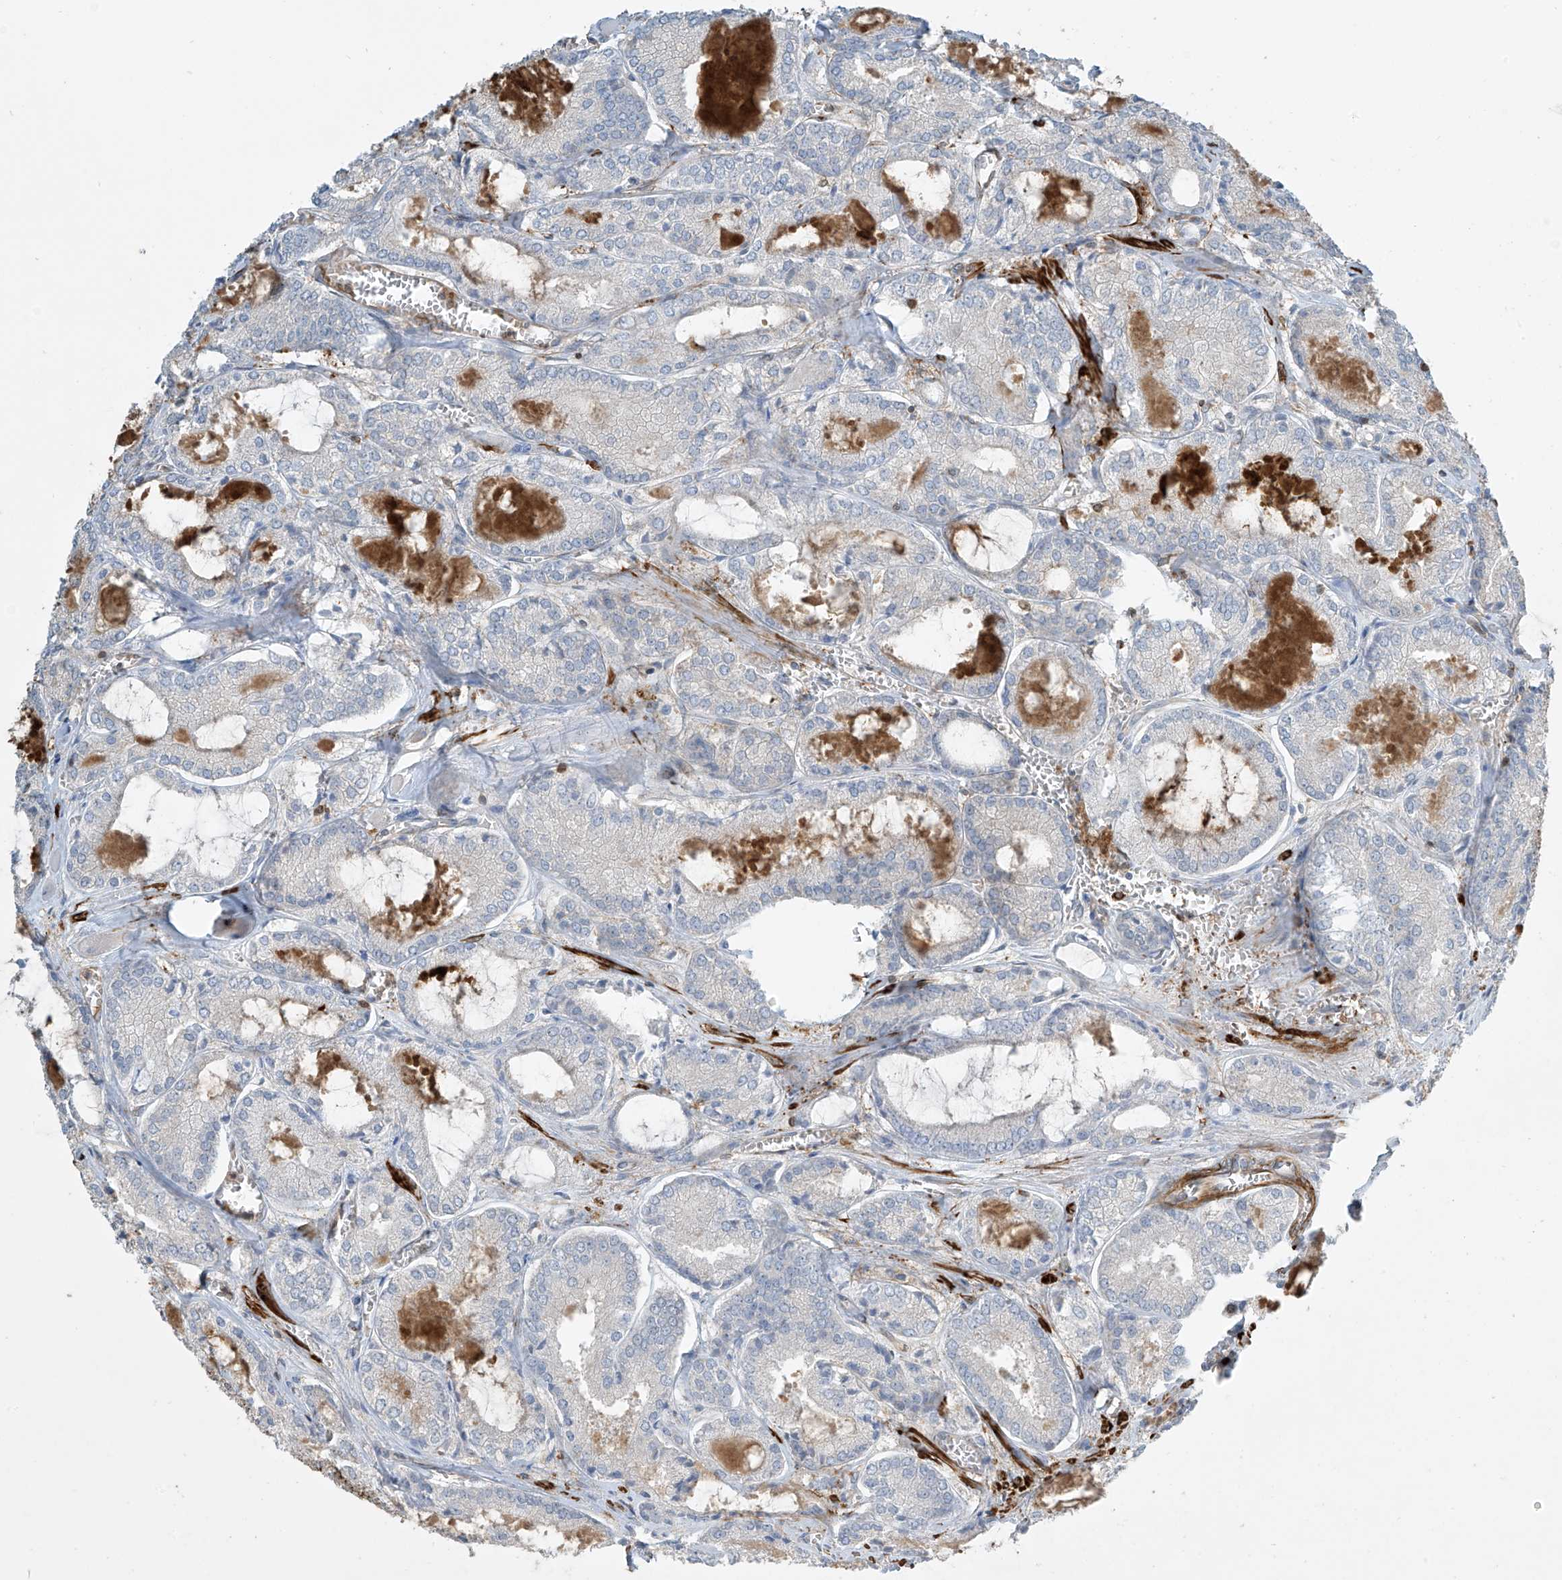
{"staining": {"intensity": "negative", "quantity": "none", "location": "none"}, "tissue": "prostate cancer", "cell_type": "Tumor cells", "image_type": "cancer", "snomed": [{"axis": "morphology", "description": "Adenocarcinoma, Low grade"}, {"axis": "topography", "description": "Prostate"}], "caption": "Immunohistochemistry (IHC) histopathology image of prostate adenocarcinoma (low-grade) stained for a protein (brown), which demonstrates no expression in tumor cells.", "gene": "SH3BGRL3", "patient": {"sex": "male", "age": 67}}